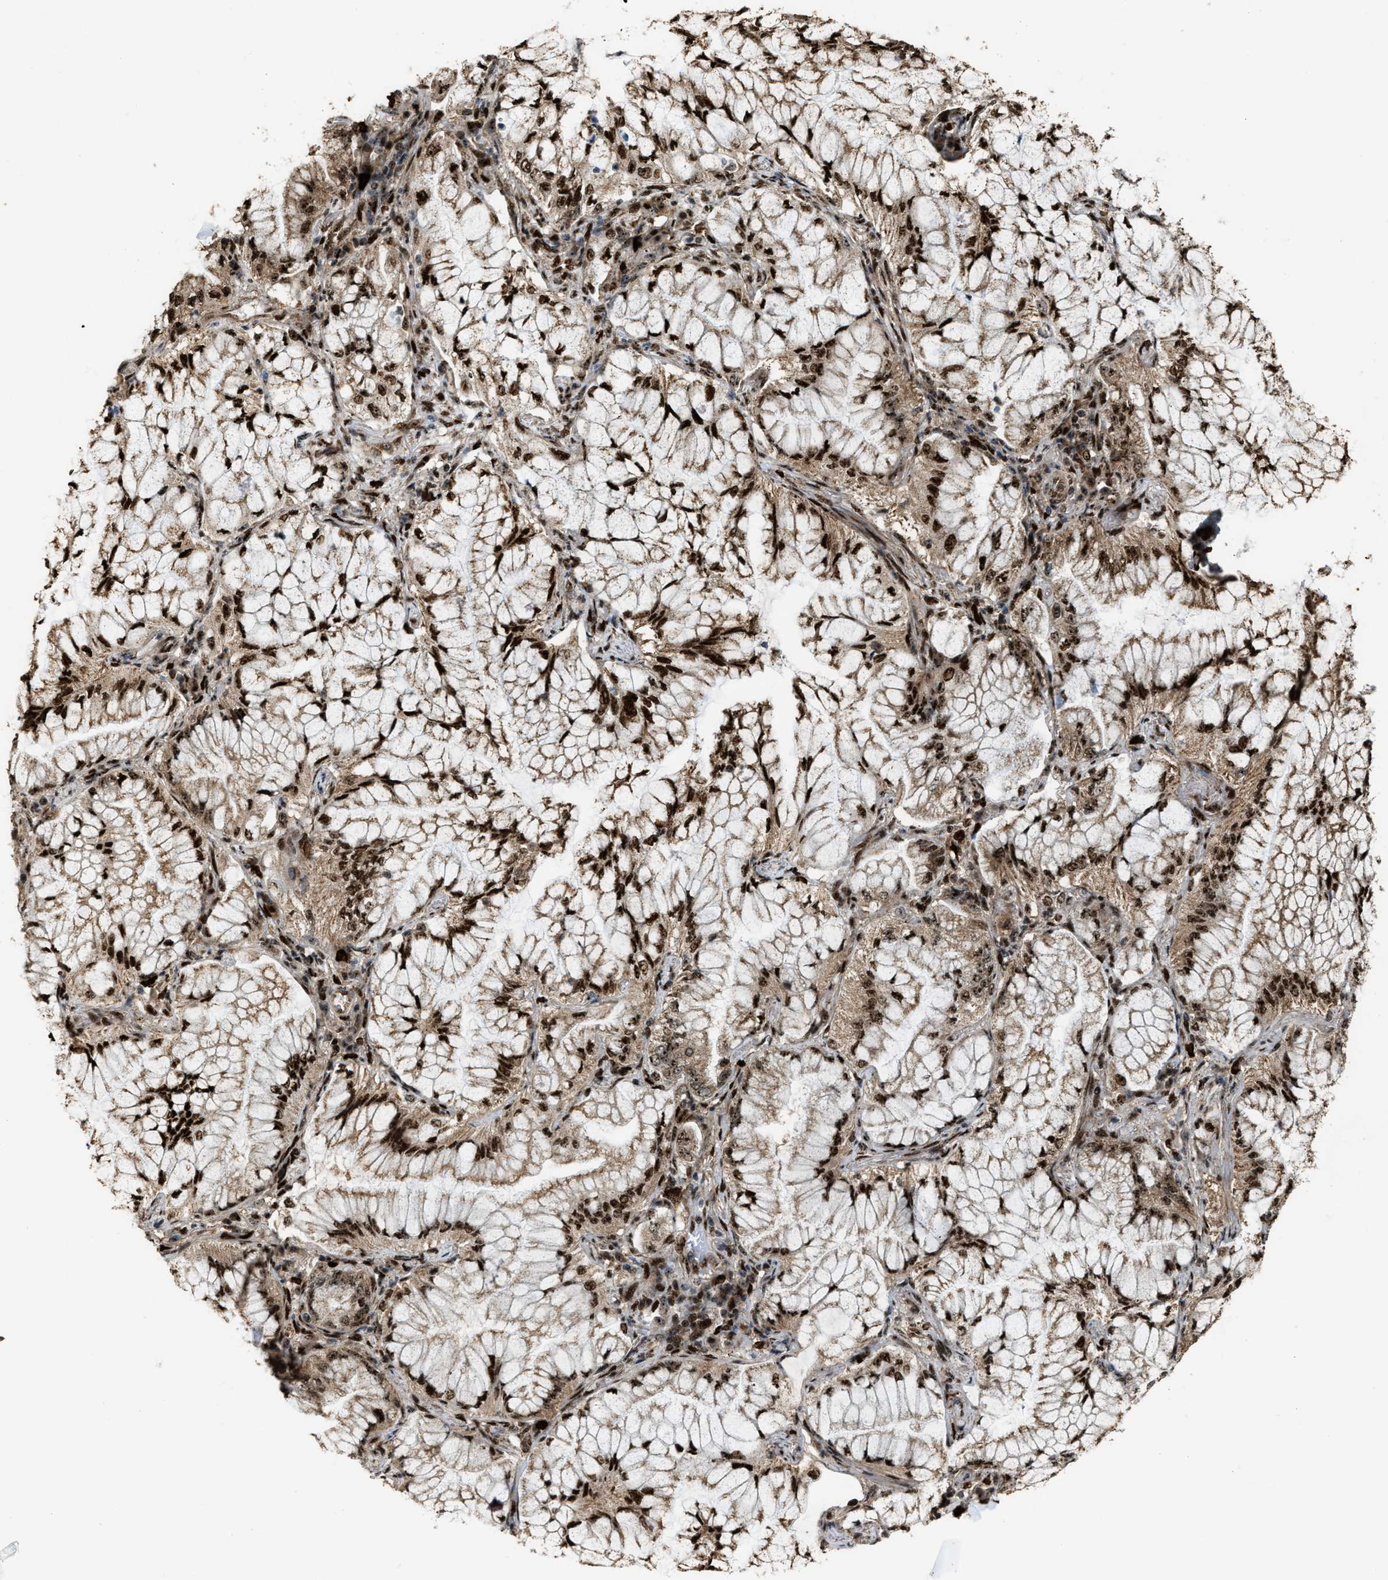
{"staining": {"intensity": "strong", "quantity": ">75%", "location": "cytoplasmic/membranous,nuclear"}, "tissue": "lung cancer", "cell_type": "Tumor cells", "image_type": "cancer", "snomed": [{"axis": "morphology", "description": "Adenocarcinoma, NOS"}, {"axis": "topography", "description": "Lung"}], "caption": "Strong cytoplasmic/membranous and nuclear protein positivity is present in approximately >75% of tumor cells in lung cancer (adenocarcinoma). (brown staining indicates protein expression, while blue staining denotes nuclei).", "gene": "ZNF687", "patient": {"sex": "female", "age": 70}}